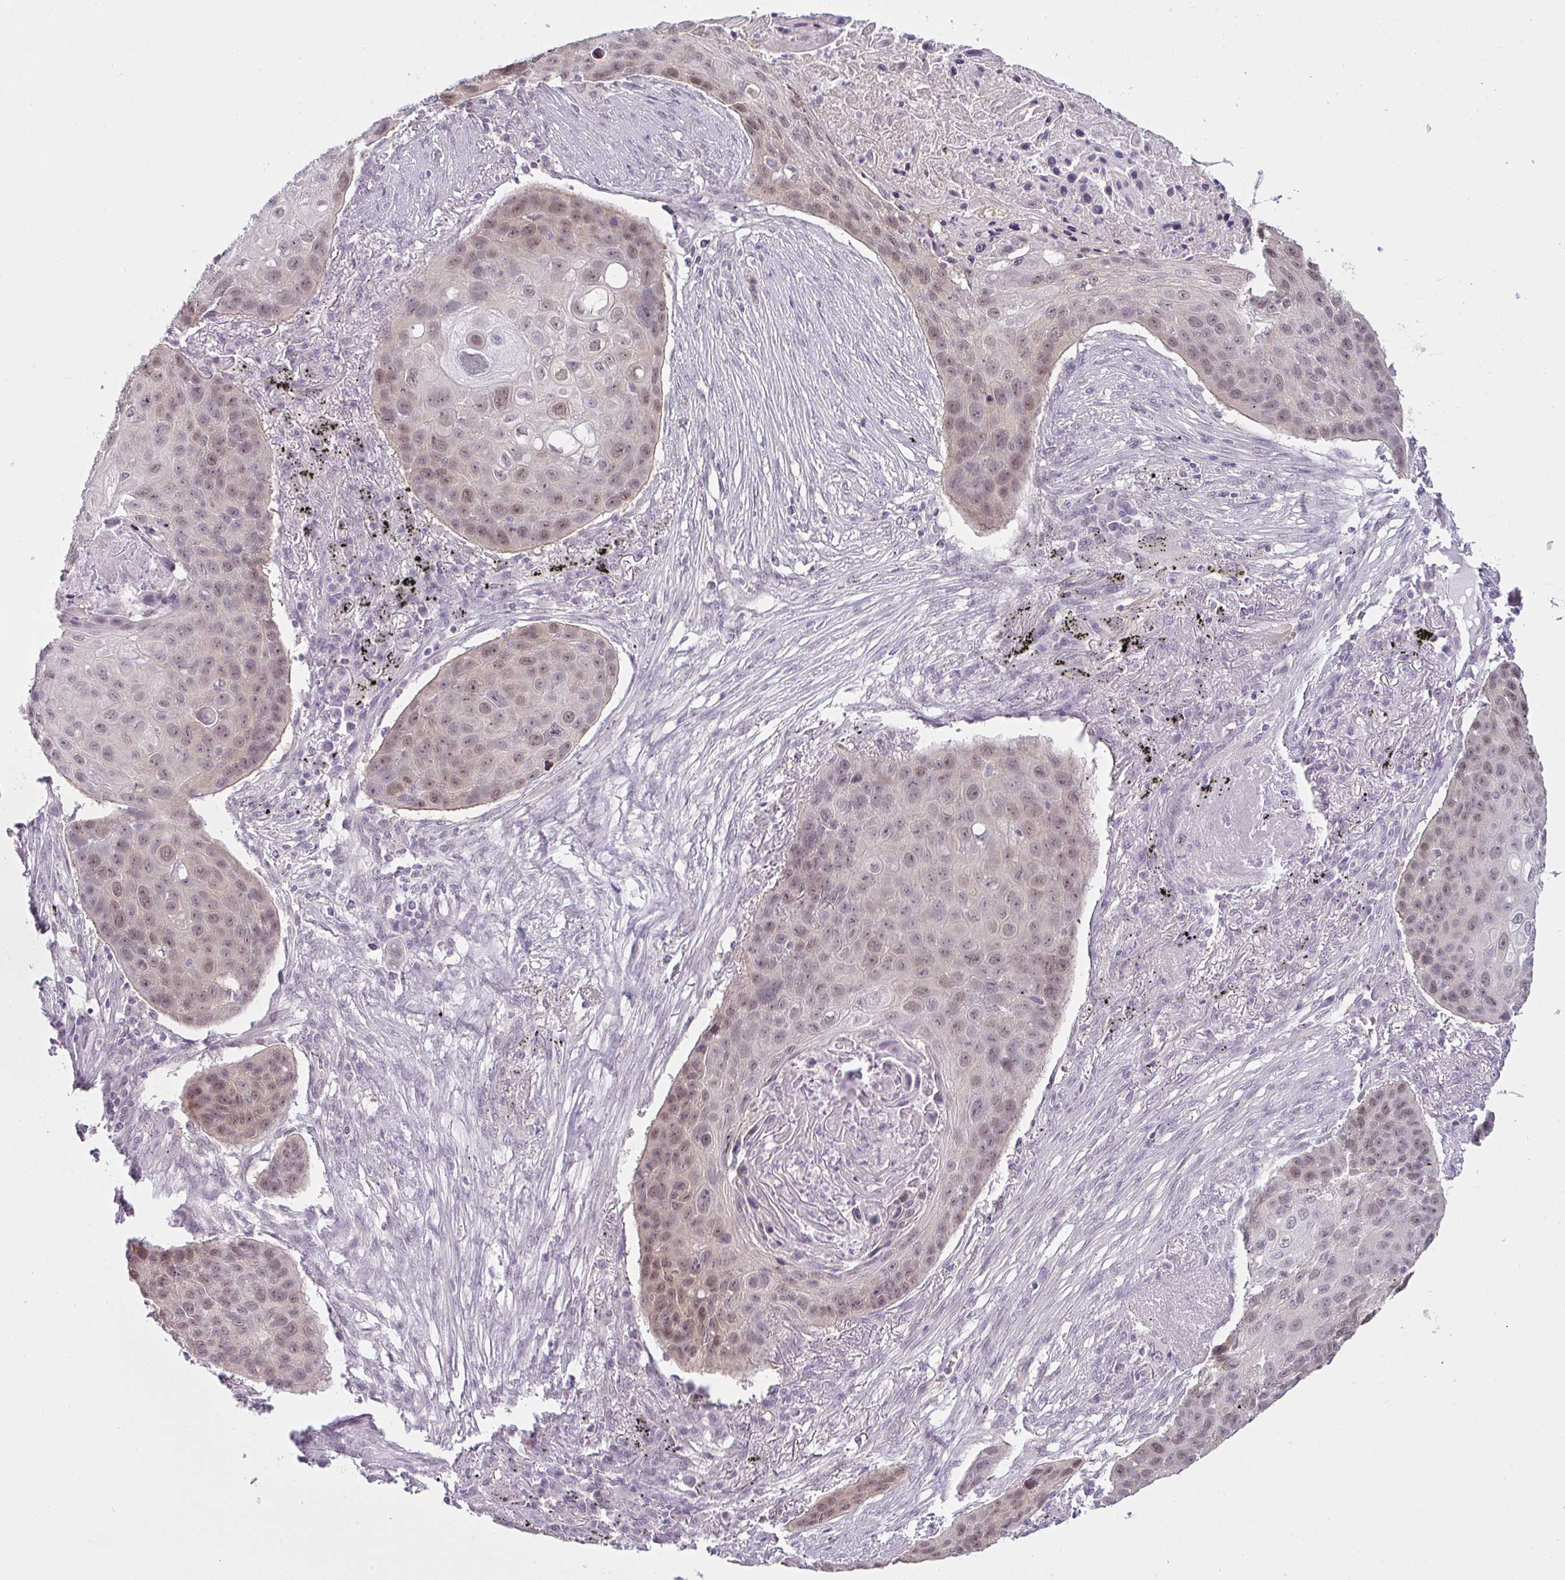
{"staining": {"intensity": "weak", "quantity": "25%-75%", "location": "nuclear"}, "tissue": "lung cancer", "cell_type": "Tumor cells", "image_type": "cancer", "snomed": [{"axis": "morphology", "description": "Squamous cell carcinoma, NOS"}, {"axis": "topography", "description": "Lung"}], "caption": "Squamous cell carcinoma (lung) stained for a protein (brown) exhibits weak nuclear positive positivity in about 25%-75% of tumor cells.", "gene": "CSE1L", "patient": {"sex": "female", "age": 63}}